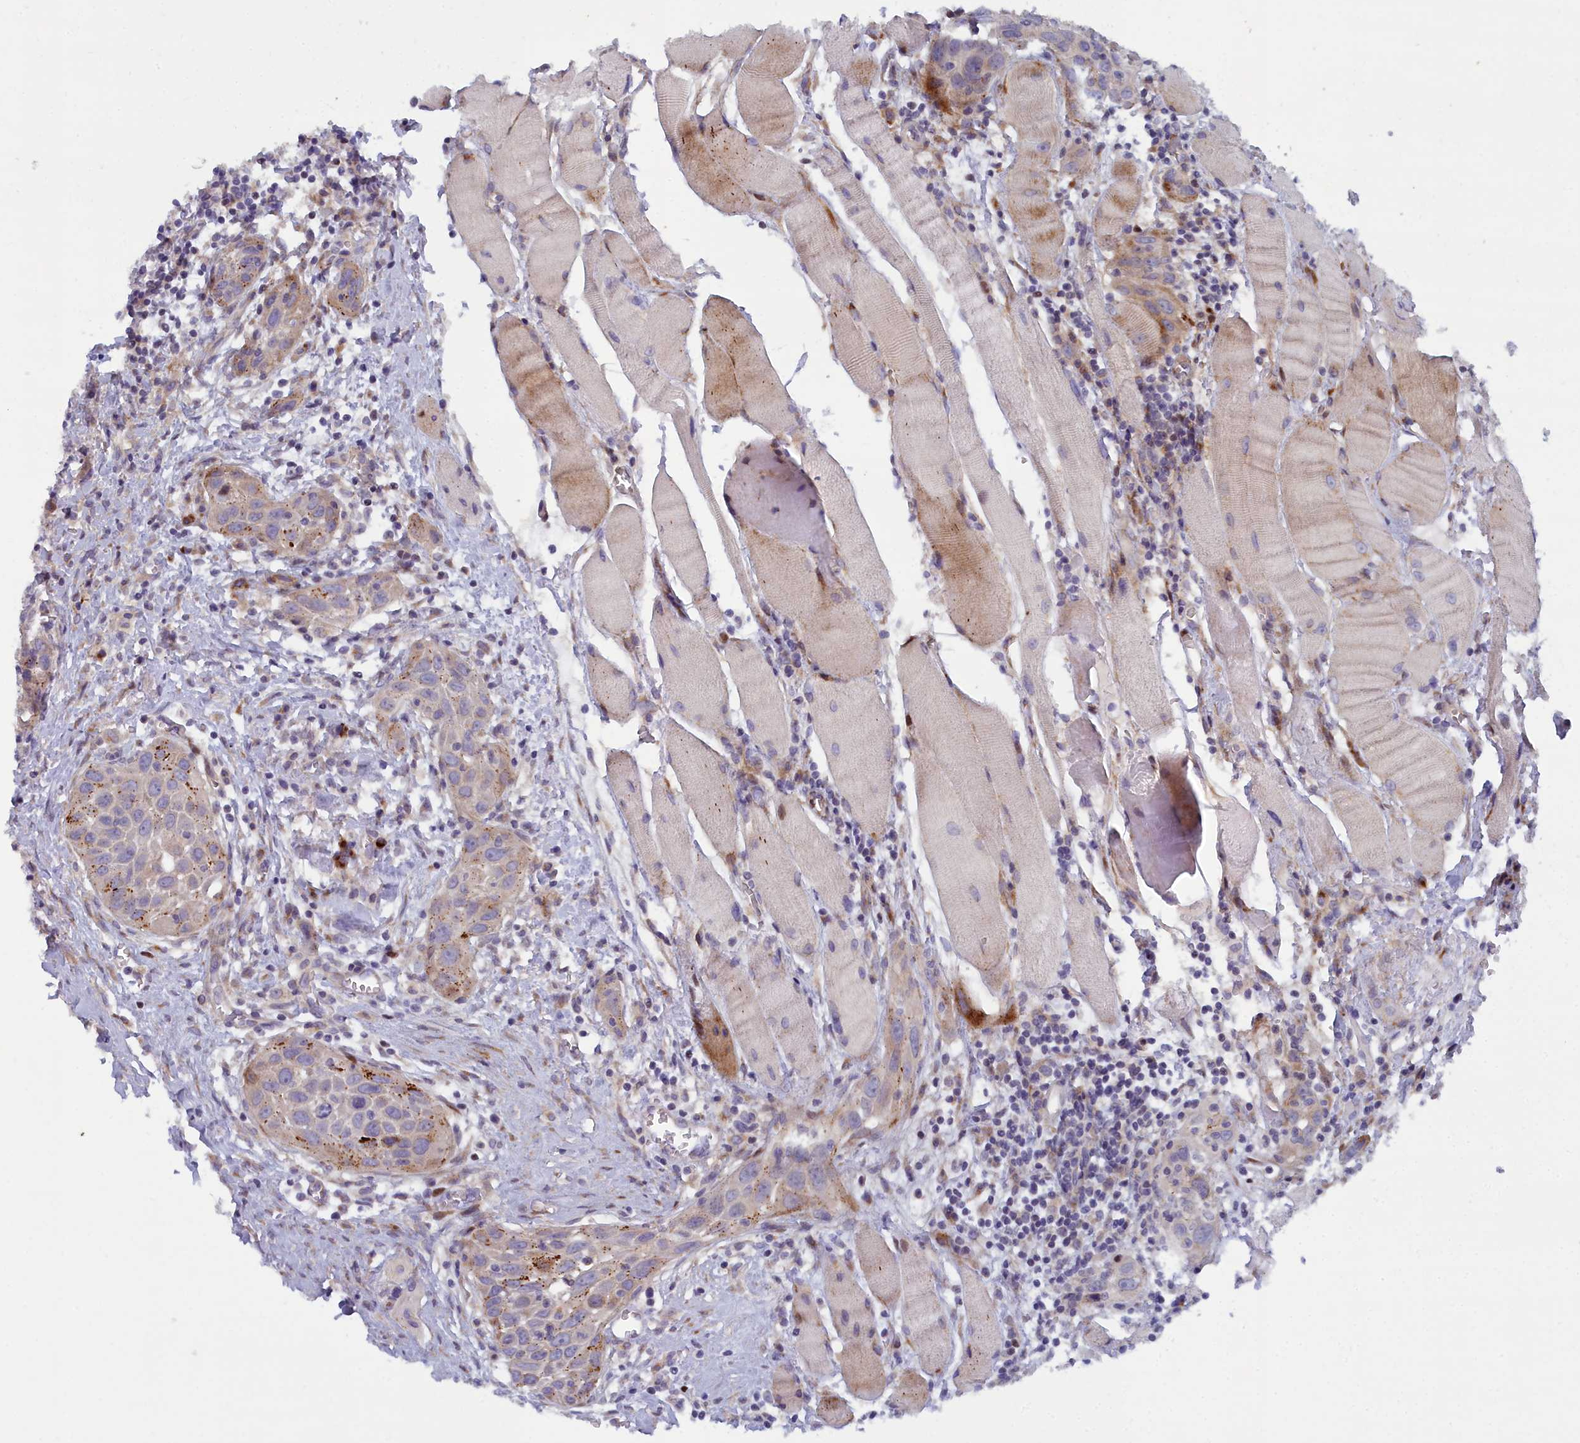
{"staining": {"intensity": "weak", "quantity": "<25%", "location": "cytoplasmic/membranous"}, "tissue": "head and neck cancer", "cell_type": "Tumor cells", "image_type": "cancer", "snomed": [{"axis": "morphology", "description": "Squamous cell carcinoma, NOS"}, {"axis": "topography", "description": "Oral tissue"}, {"axis": "topography", "description": "Head-Neck"}], "caption": "Tumor cells are negative for brown protein staining in head and neck cancer (squamous cell carcinoma).", "gene": "B9D2", "patient": {"sex": "female", "age": 50}}